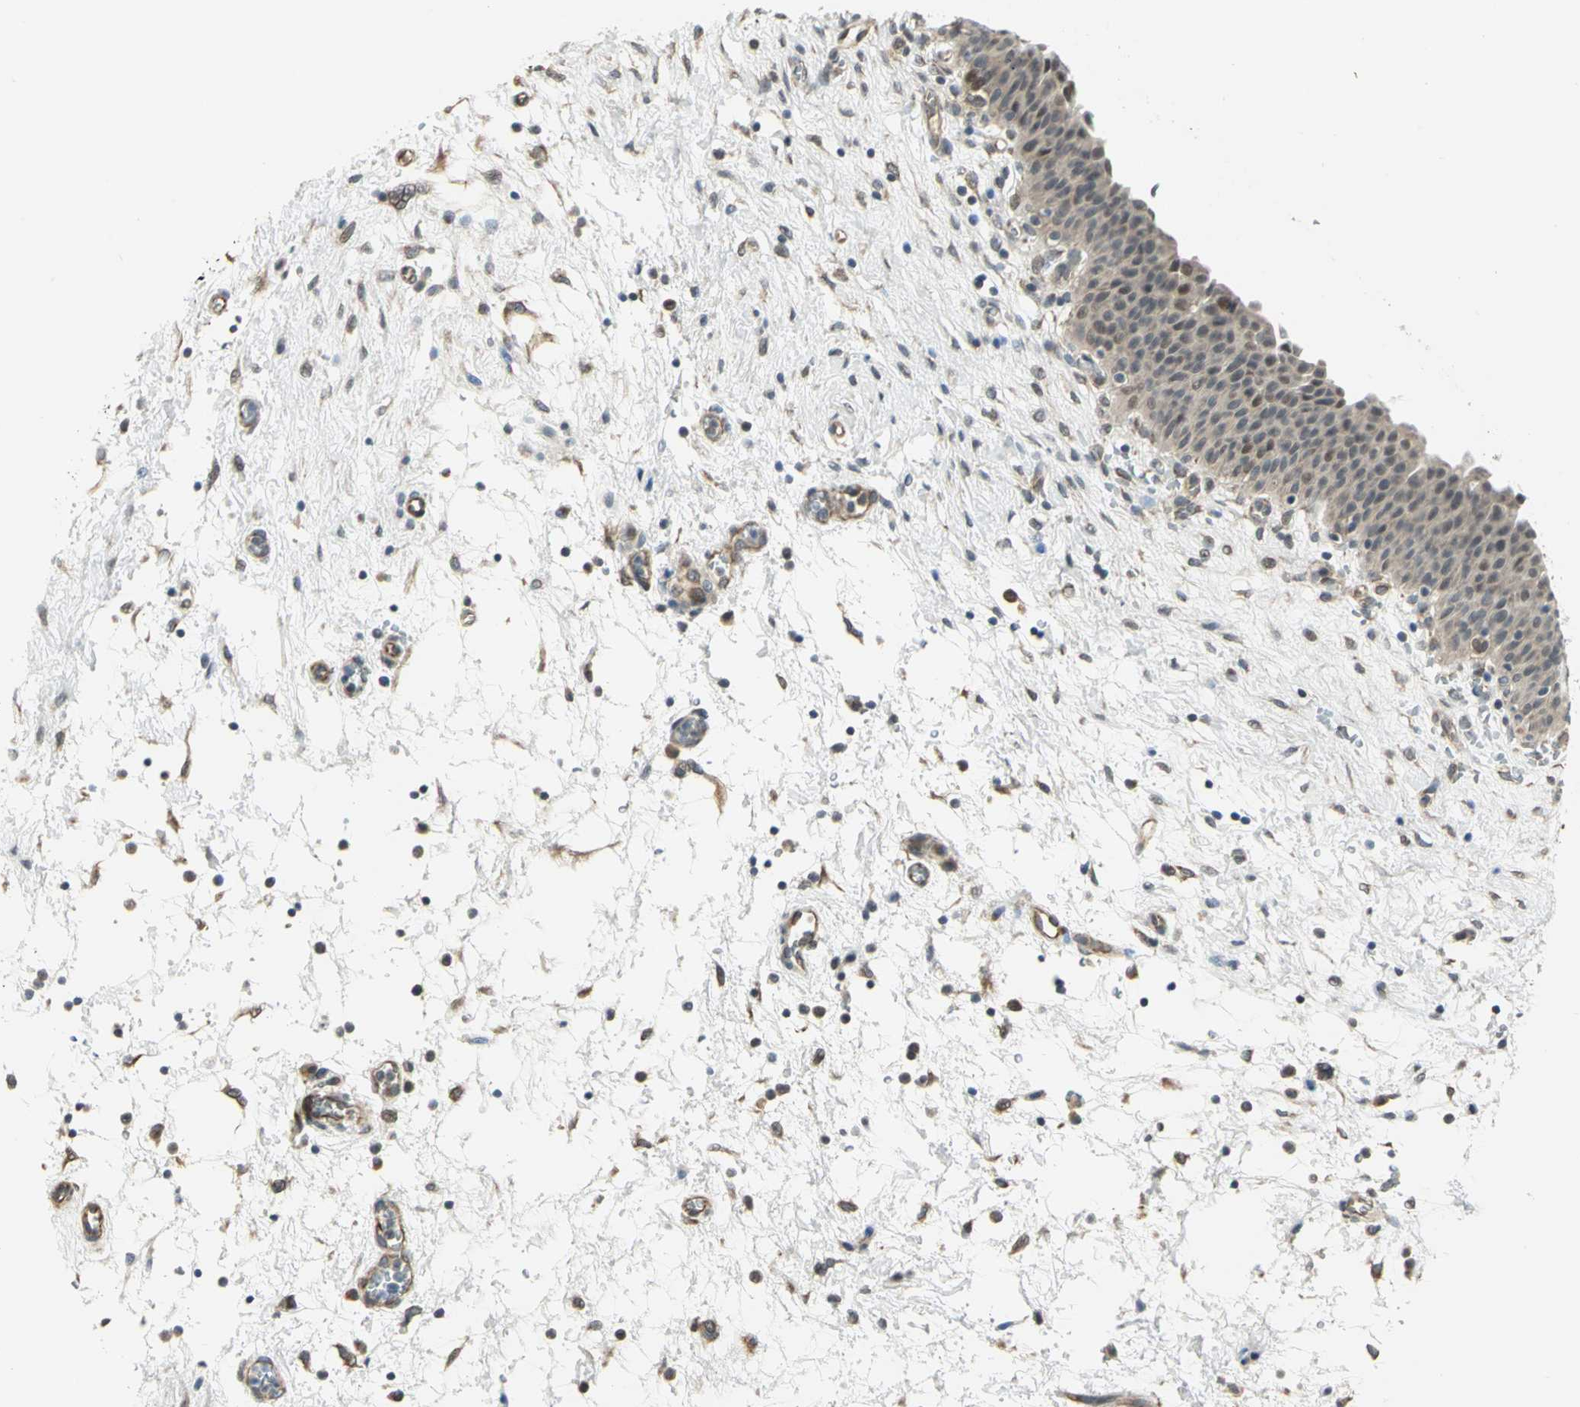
{"staining": {"intensity": "weak", "quantity": ">75%", "location": "cytoplasmic/membranous,nuclear"}, "tissue": "urinary bladder", "cell_type": "Urothelial cells", "image_type": "normal", "snomed": [{"axis": "morphology", "description": "Normal tissue, NOS"}, {"axis": "morphology", "description": "Dysplasia, NOS"}, {"axis": "topography", "description": "Urinary bladder"}], "caption": "Urothelial cells show low levels of weak cytoplasmic/membranous,nuclear positivity in about >75% of cells in normal human urinary bladder. Immunohistochemistry (ihc) stains the protein of interest in brown and the nuclei are stained blue.", "gene": "PLAGL2", "patient": {"sex": "male", "age": 35}}